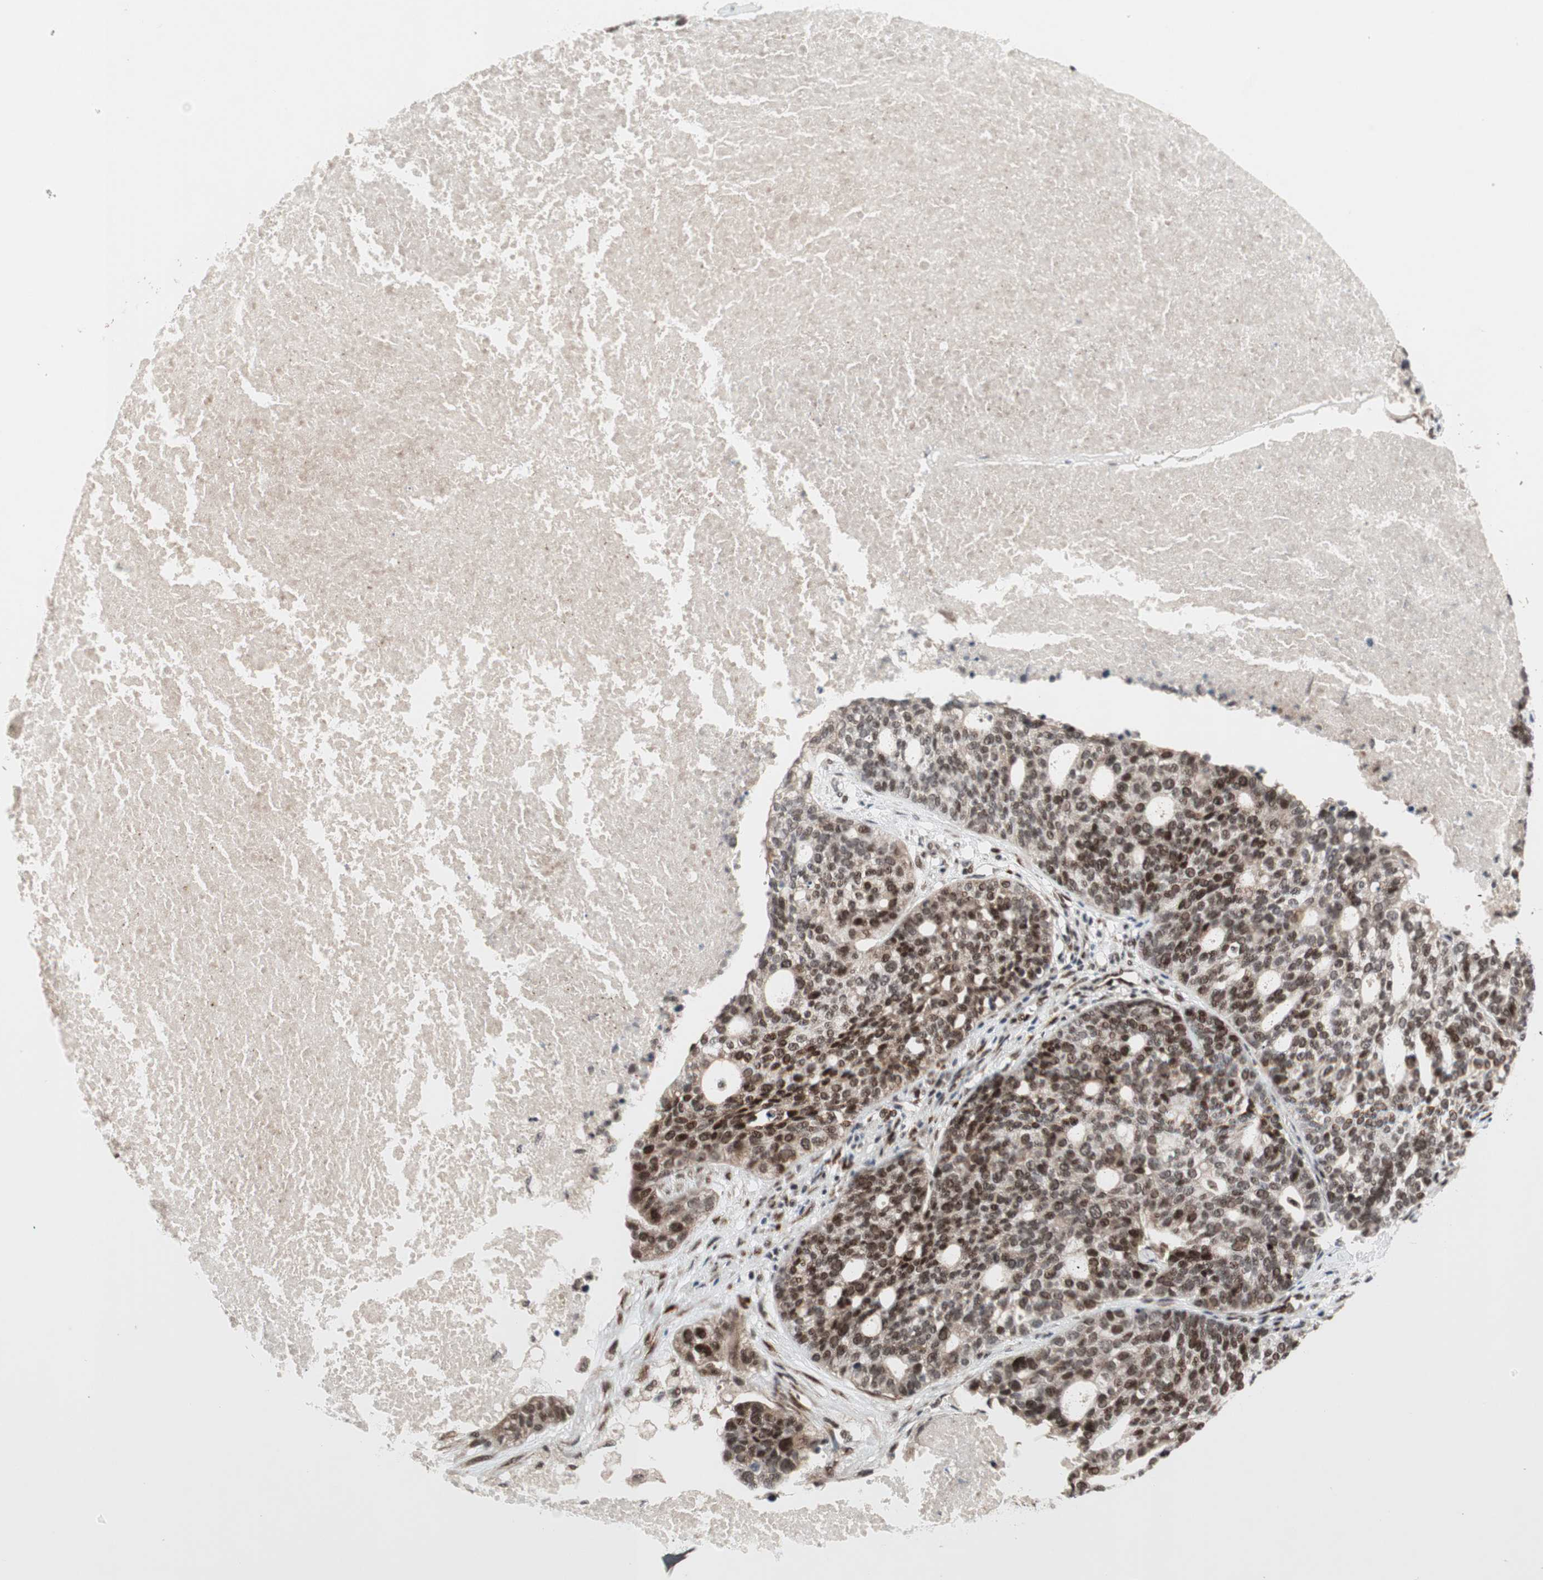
{"staining": {"intensity": "moderate", "quantity": ">75%", "location": "nuclear"}, "tissue": "ovarian cancer", "cell_type": "Tumor cells", "image_type": "cancer", "snomed": [{"axis": "morphology", "description": "Cystadenocarcinoma, serous, NOS"}, {"axis": "topography", "description": "Ovary"}], "caption": "Immunohistochemical staining of serous cystadenocarcinoma (ovarian) demonstrates medium levels of moderate nuclear positivity in about >75% of tumor cells.", "gene": "TCF12", "patient": {"sex": "female", "age": 59}}